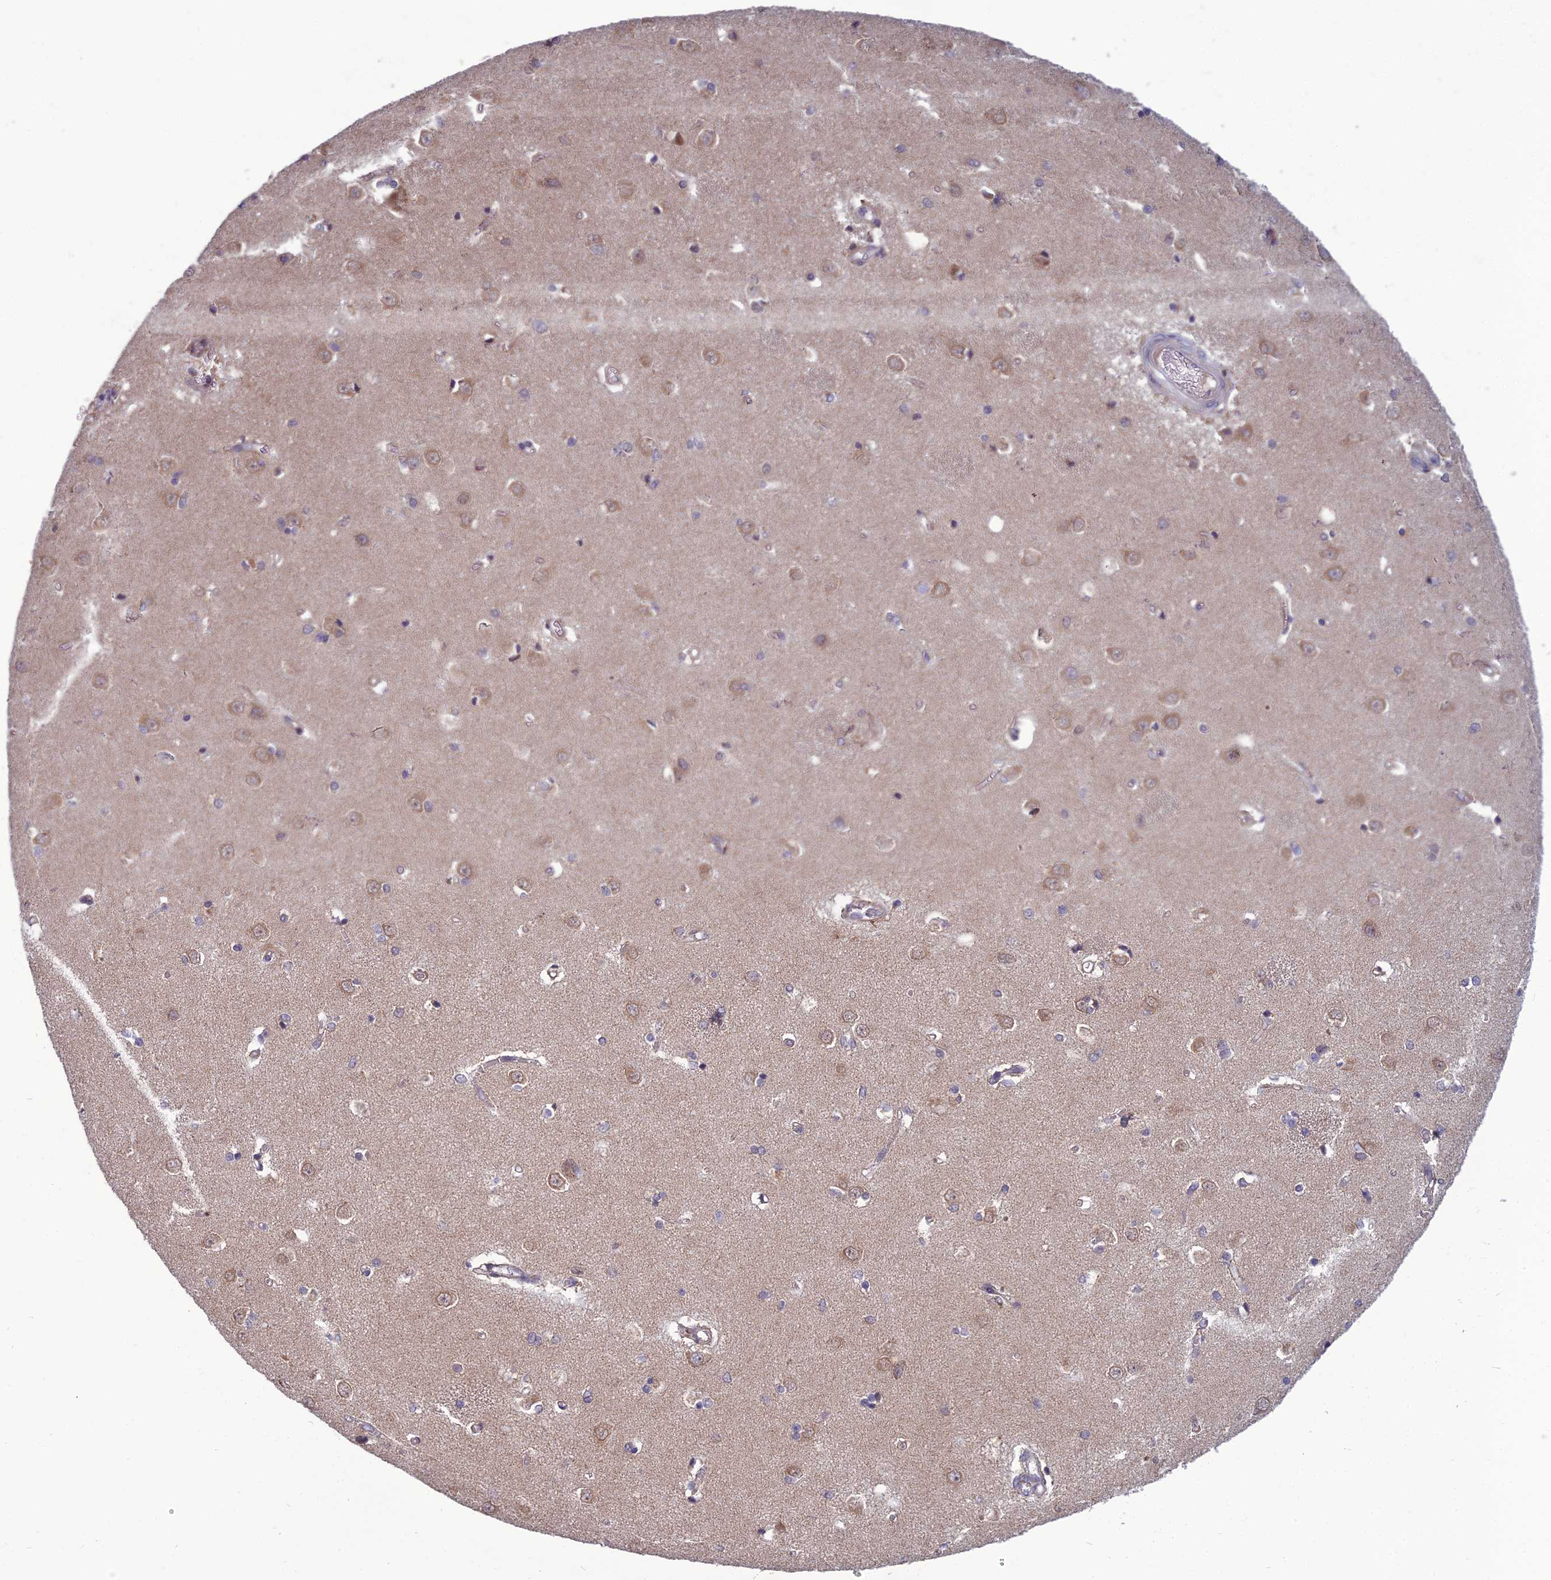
{"staining": {"intensity": "negative", "quantity": "none", "location": "none"}, "tissue": "caudate", "cell_type": "Glial cells", "image_type": "normal", "snomed": [{"axis": "morphology", "description": "Normal tissue, NOS"}, {"axis": "topography", "description": "Lateral ventricle wall"}], "caption": "This is an immunohistochemistry (IHC) micrograph of normal human caudate. There is no staining in glial cells.", "gene": "GIPC1", "patient": {"sex": "male", "age": 37}}